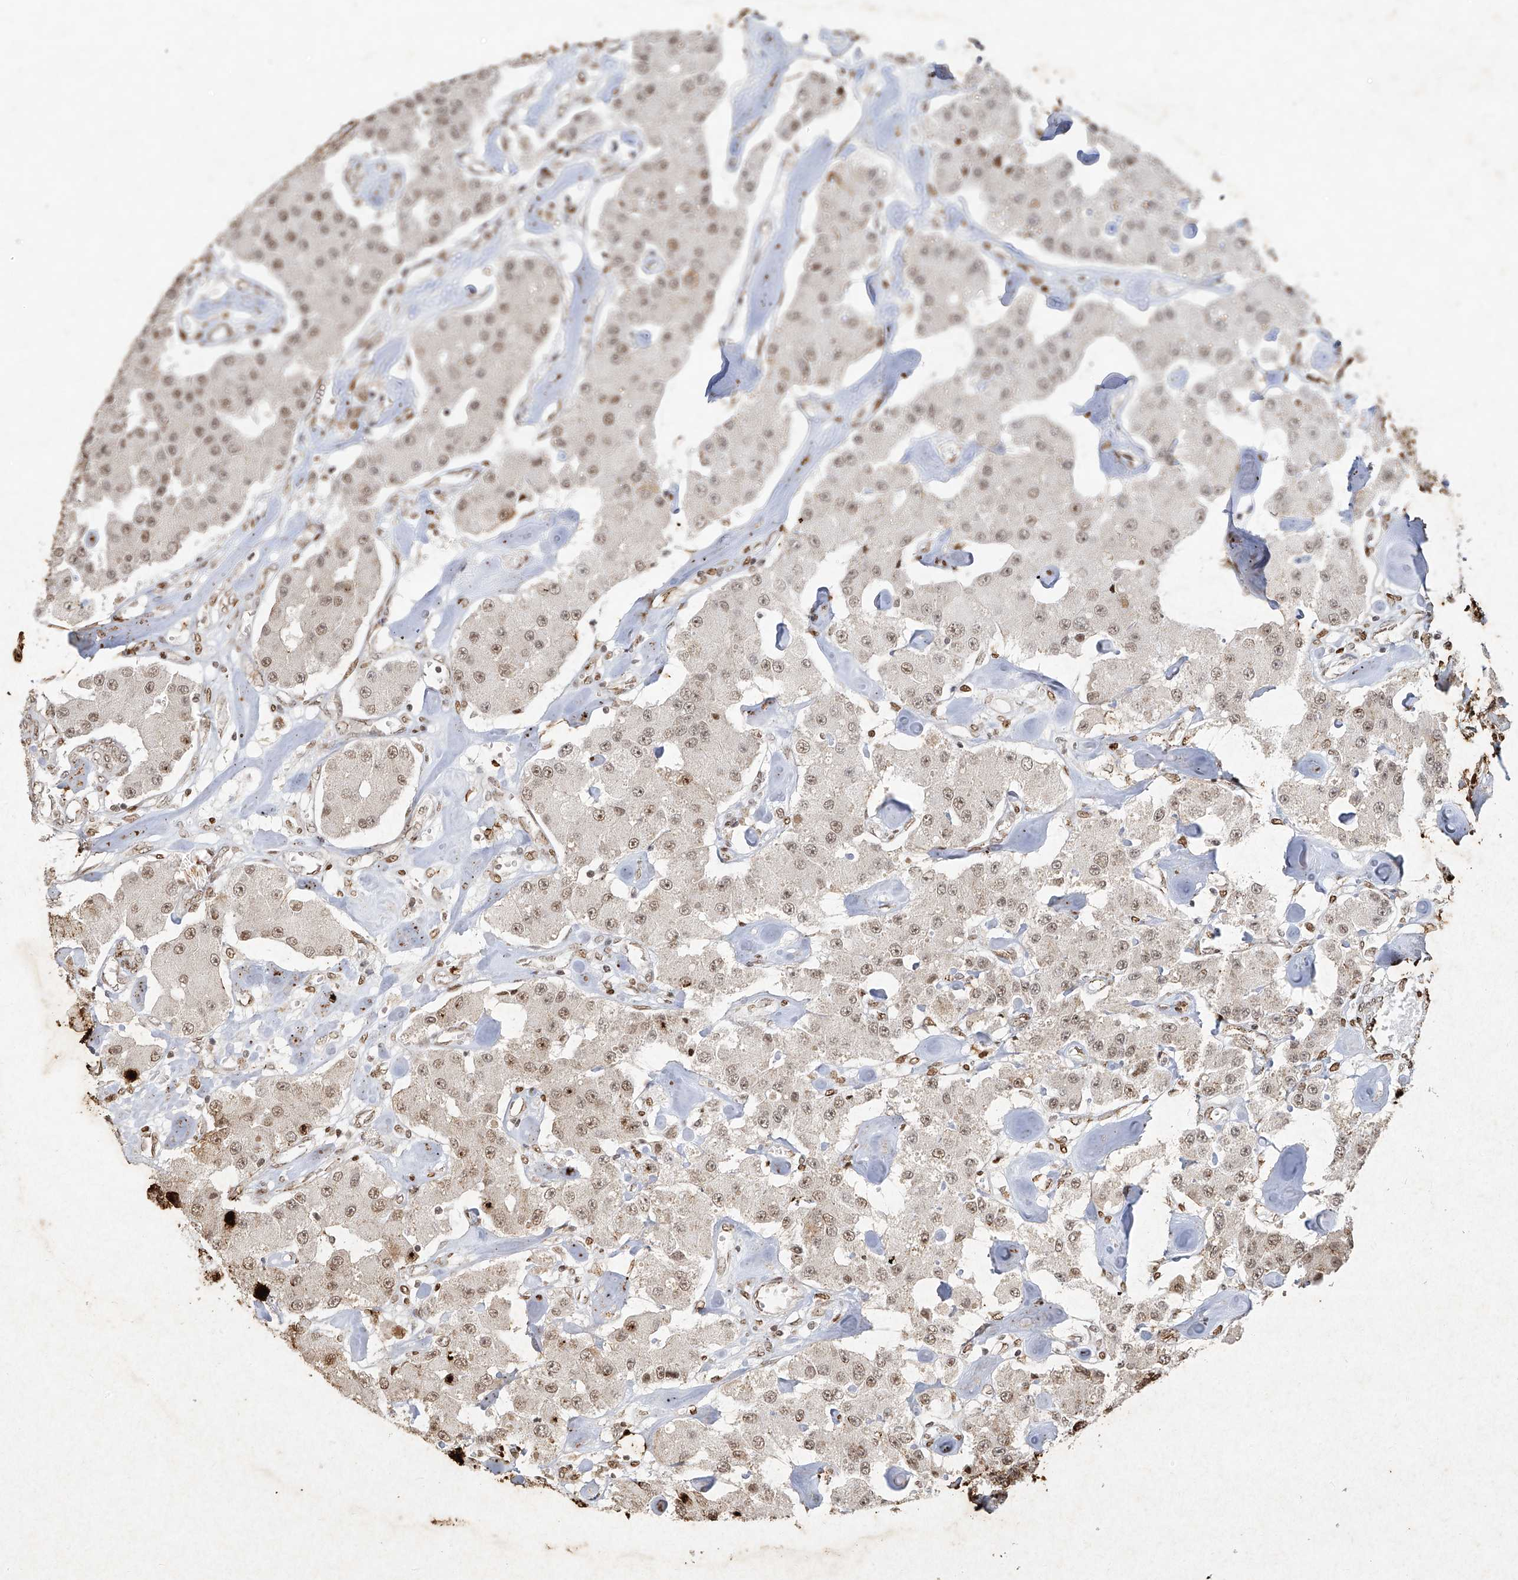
{"staining": {"intensity": "weak", "quantity": ">75%", "location": "nuclear"}, "tissue": "carcinoid", "cell_type": "Tumor cells", "image_type": "cancer", "snomed": [{"axis": "morphology", "description": "Carcinoid, malignant, NOS"}, {"axis": "topography", "description": "Pancreas"}], "caption": "A micrograph showing weak nuclear staining in approximately >75% of tumor cells in carcinoid, as visualized by brown immunohistochemical staining.", "gene": "ATRIP", "patient": {"sex": "male", "age": 41}}